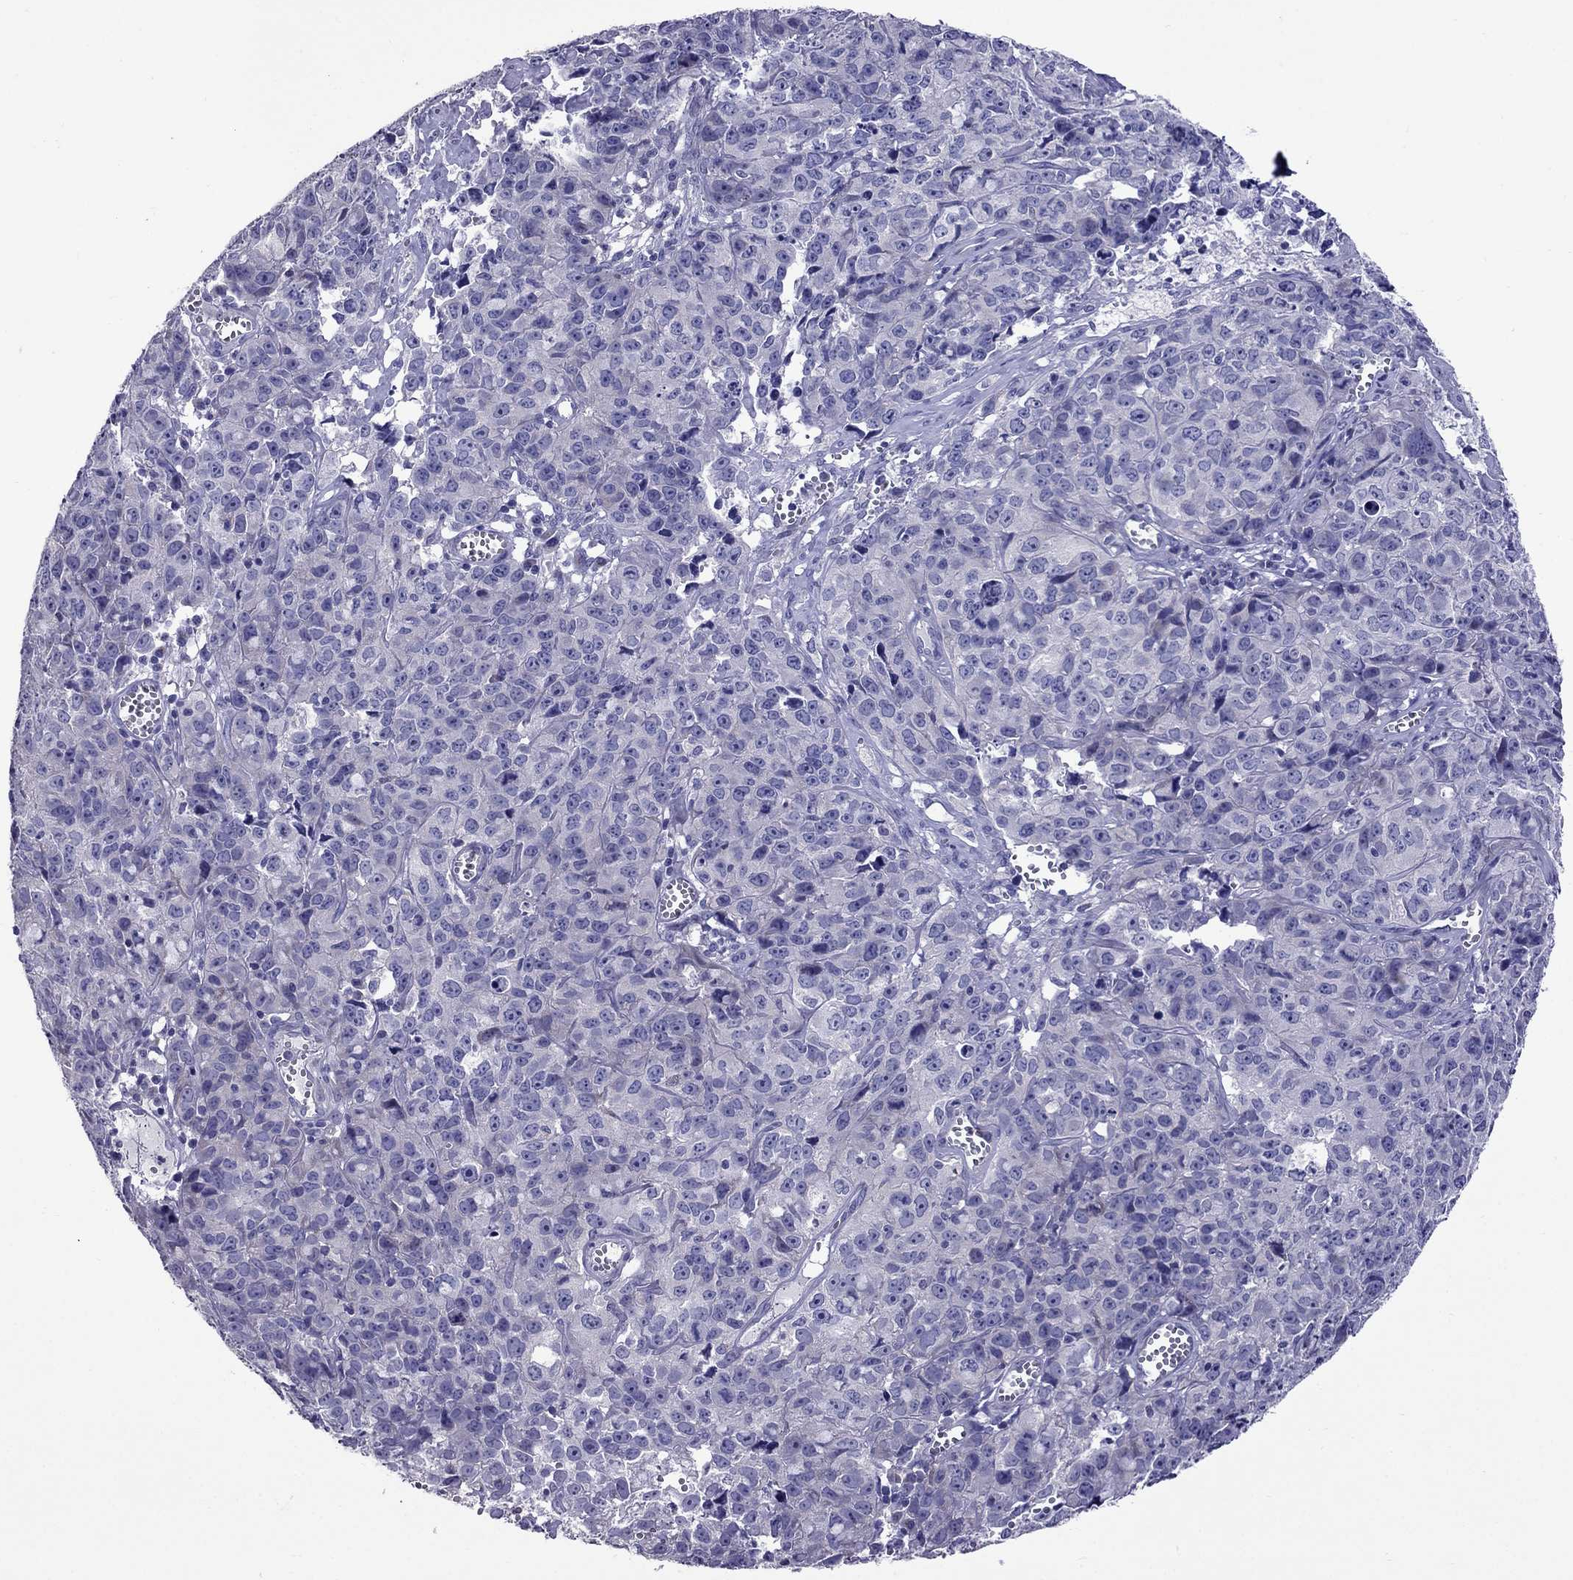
{"staining": {"intensity": "negative", "quantity": "none", "location": "none"}, "tissue": "cervical cancer", "cell_type": "Tumor cells", "image_type": "cancer", "snomed": [{"axis": "morphology", "description": "Squamous cell carcinoma, NOS"}, {"axis": "topography", "description": "Cervix"}], "caption": "A micrograph of cervical squamous cell carcinoma stained for a protein reveals no brown staining in tumor cells.", "gene": "OXCT2", "patient": {"sex": "female", "age": 28}}